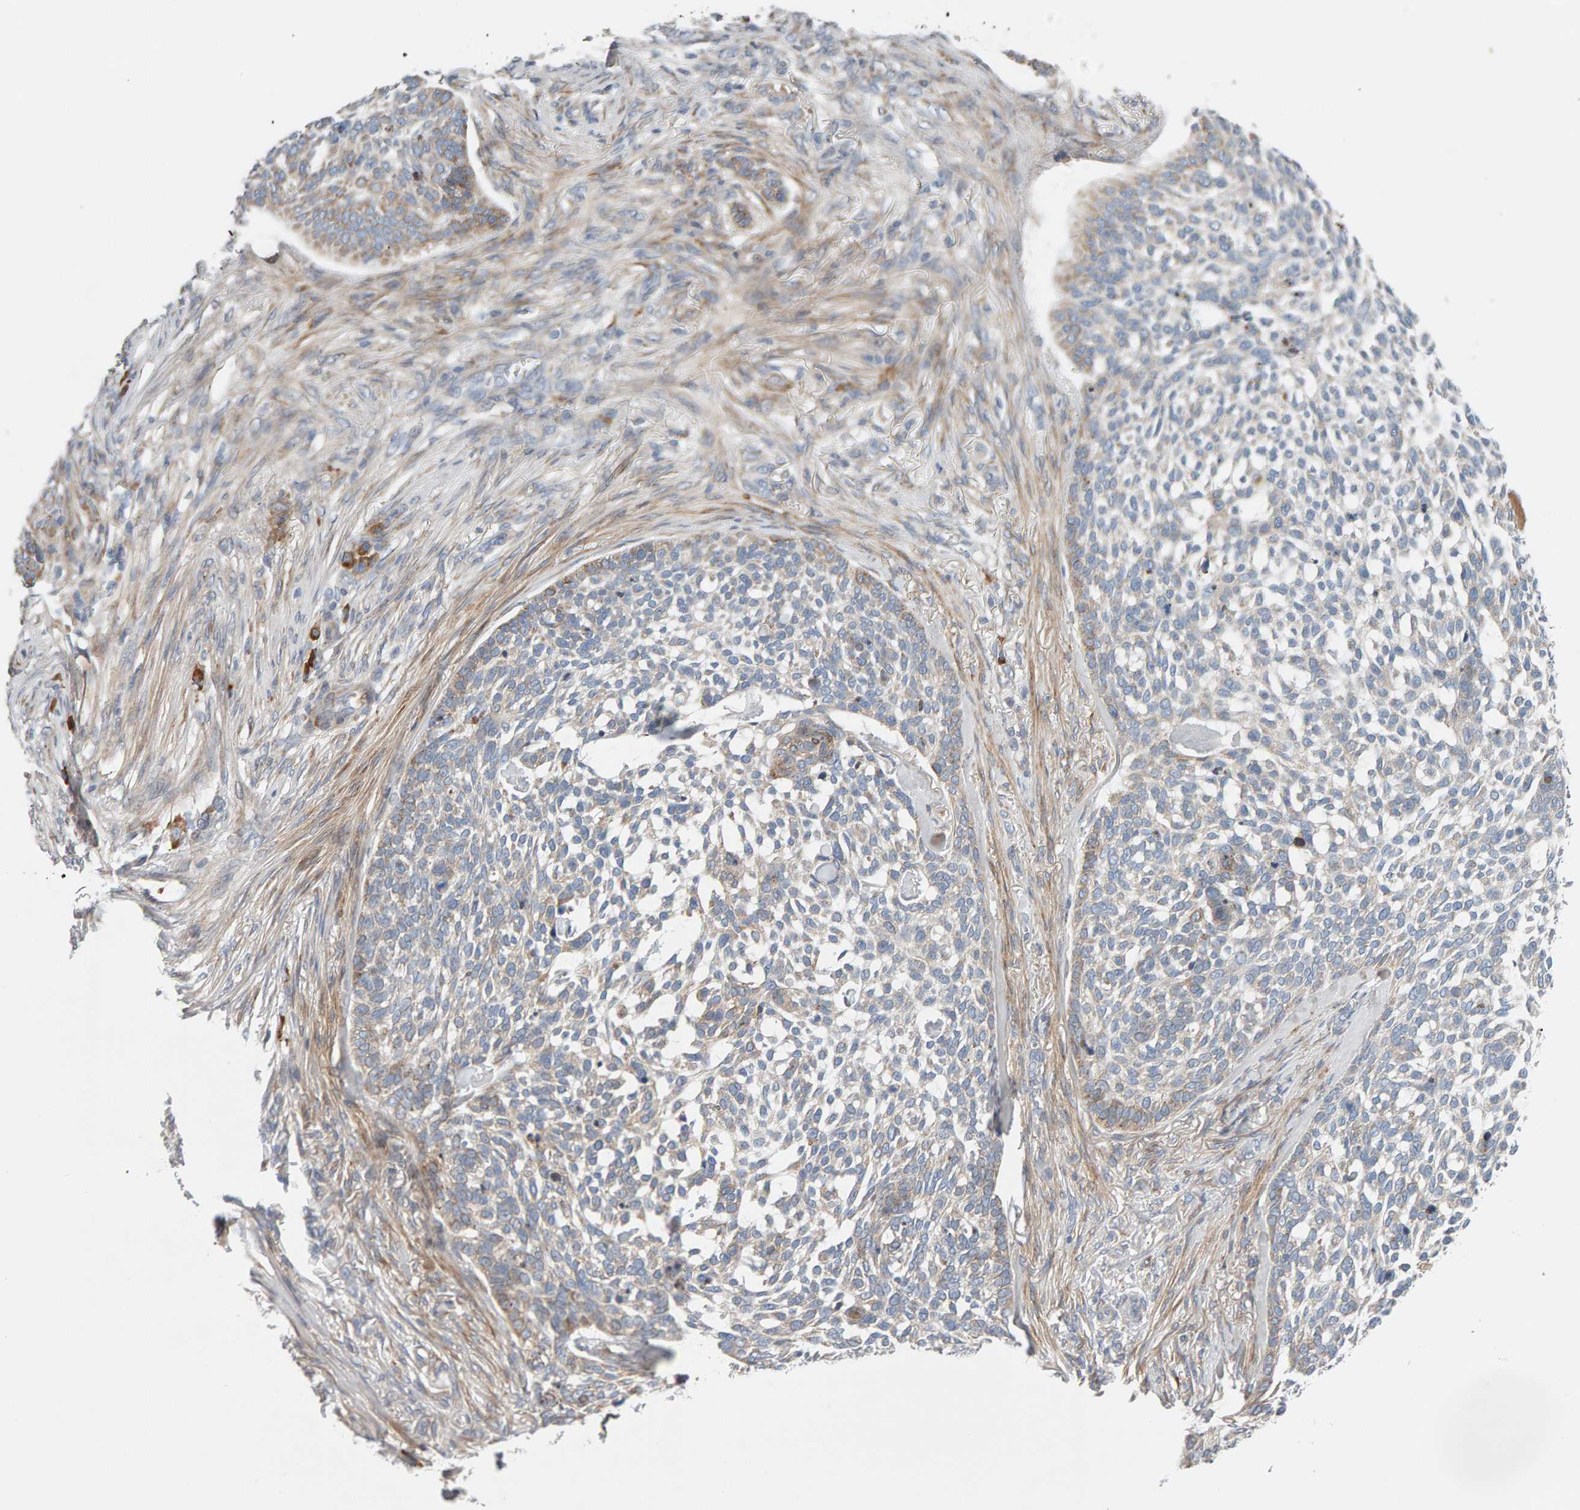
{"staining": {"intensity": "moderate", "quantity": "<25%", "location": "cytoplasmic/membranous"}, "tissue": "skin cancer", "cell_type": "Tumor cells", "image_type": "cancer", "snomed": [{"axis": "morphology", "description": "Basal cell carcinoma"}, {"axis": "topography", "description": "Skin"}], "caption": "A micrograph of basal cell carcinoma (skin) stained for a protein shows moderate cytoplasmic/membranous brown staining in tumor cells.", "gene": "ENGASE", "patient": {"sex": "female", "age": 64}}